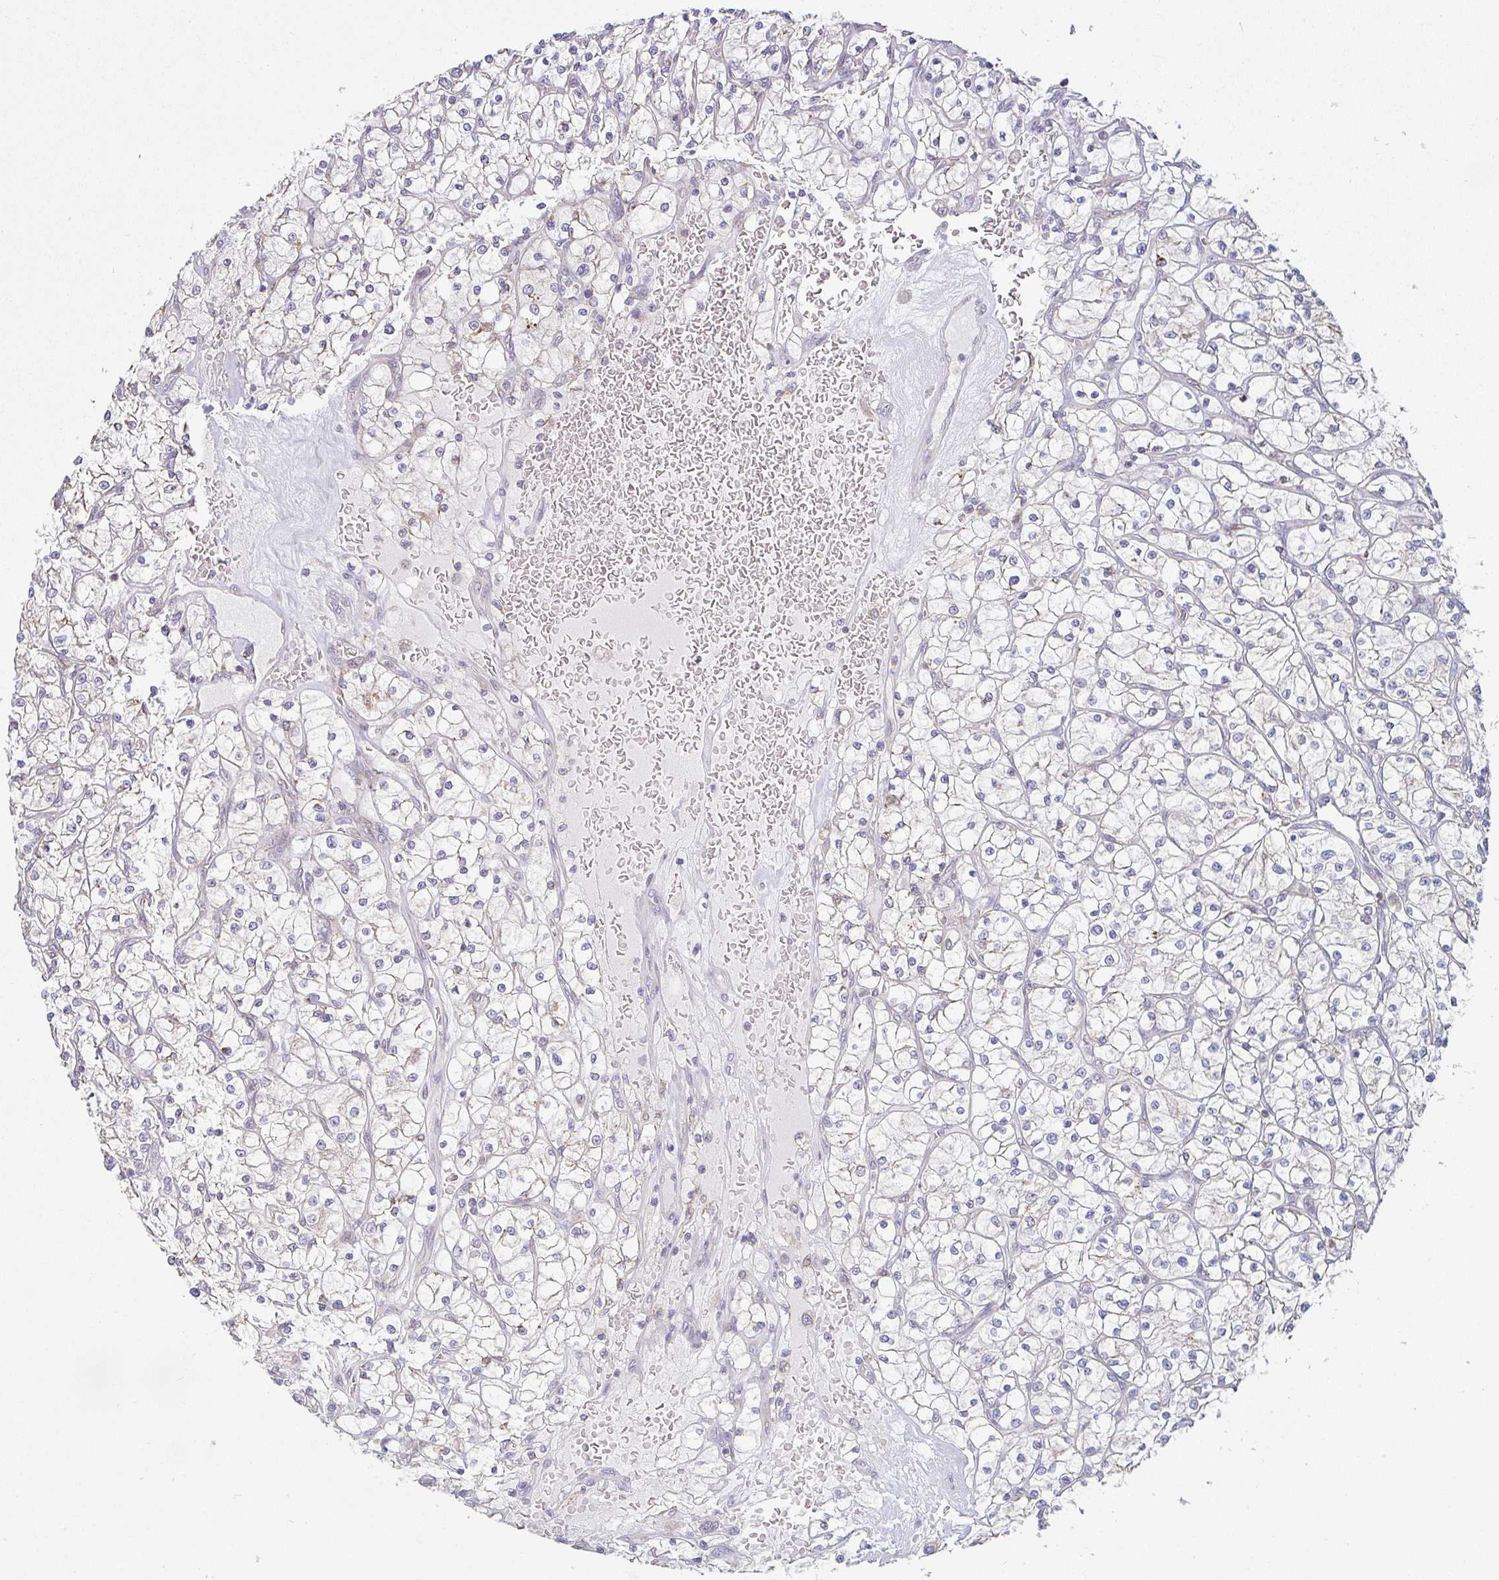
{"staining": {"intensity": "negative", "quantity": "none", "location": "none"}, "tissue": "renal cancer", "cell_type": "Tumor cells", "image_type": "cancer", "snomed": [{"axis": "morphology", "description": "Adenocarcinoma, NOS"}, {"axis": "topography", "description": "Kidney"}], "caption": "Tumor cells show no significant protein positivity in adenocarcinoma (renal).", "gene": "MOB1A", "patient": {"sex": "female", "age": 64}}